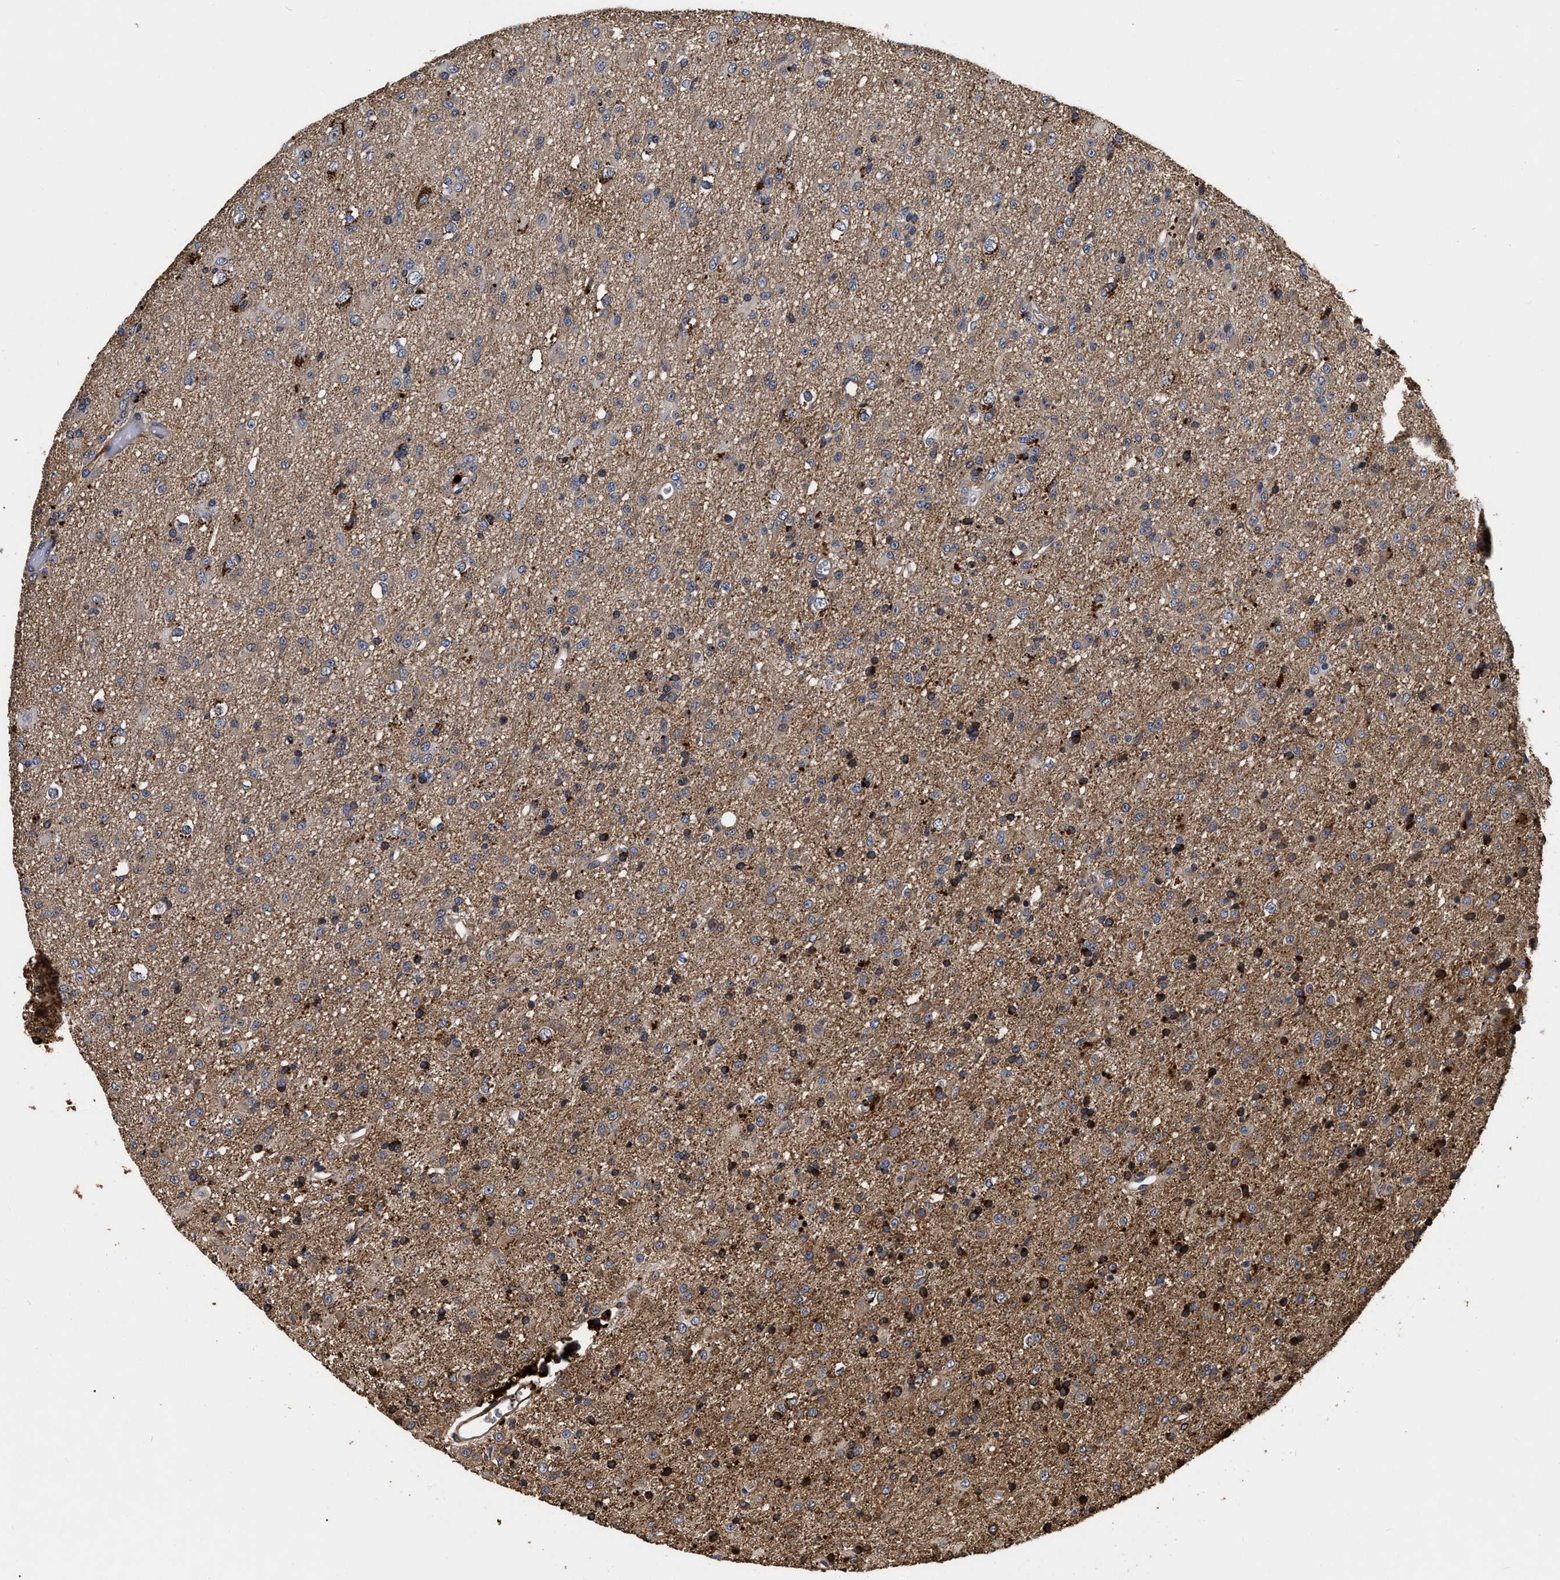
{"staining": {"intensity": "weak", "quantity": "25%-75%", "location": "cytoplasmic/membranous"}, "tissue": "glioma", "cell_type": "Tumor cells", "image_type": "cancer", "snomed": [{"axis": "morphology", "description": "Glioma, malignant, Low grade"}, {"axis": "topography", "description": "Brain"}], "caption": "Malignant glioma (low-grade) stained with a protein marker exhibits weak staining in tumor cells.", "gene": "ABCG8", "patient": {"sex": "male", "age": 65}}